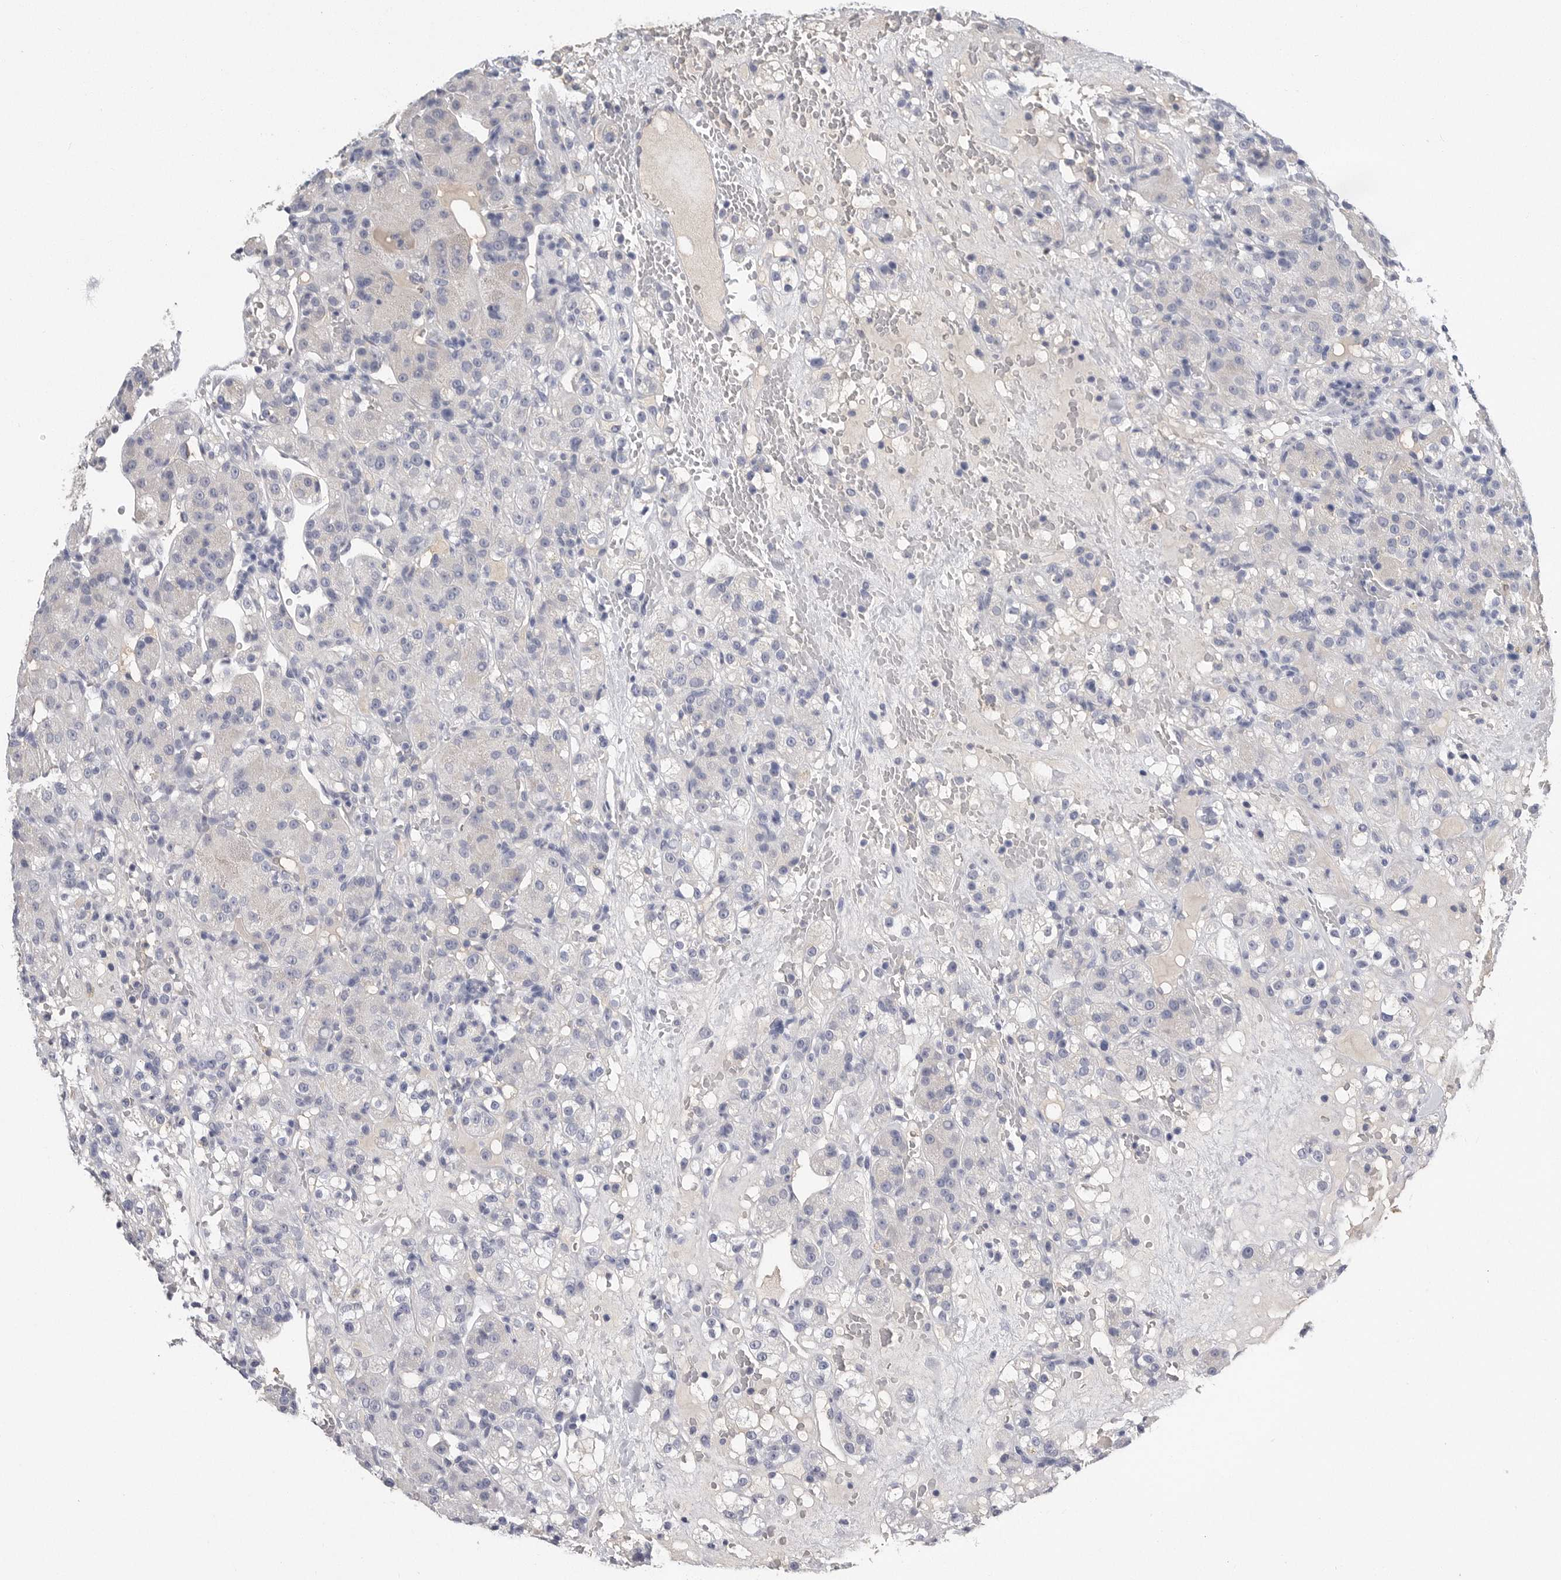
{"staining": {"intensity": "negative", "quantity": "none", "location": "none"}, "tissue": "renal cancer", "cell_type": "Tumor cells", "image_type": "cancer", "snomed": [{"axis": "morphology", "description": "Normal tissue, NOS"}, {"axis": "morphology", "description": "Adenocarcinoma, NOS"}, {"axis": "topography", "description": "Kidney"}], "caption": "There is no significant positivity in tumor cells of renal cancer (adenocarcinoma).", "gene": "FABP6", "patient": {"sex": "male", "age": 61}}